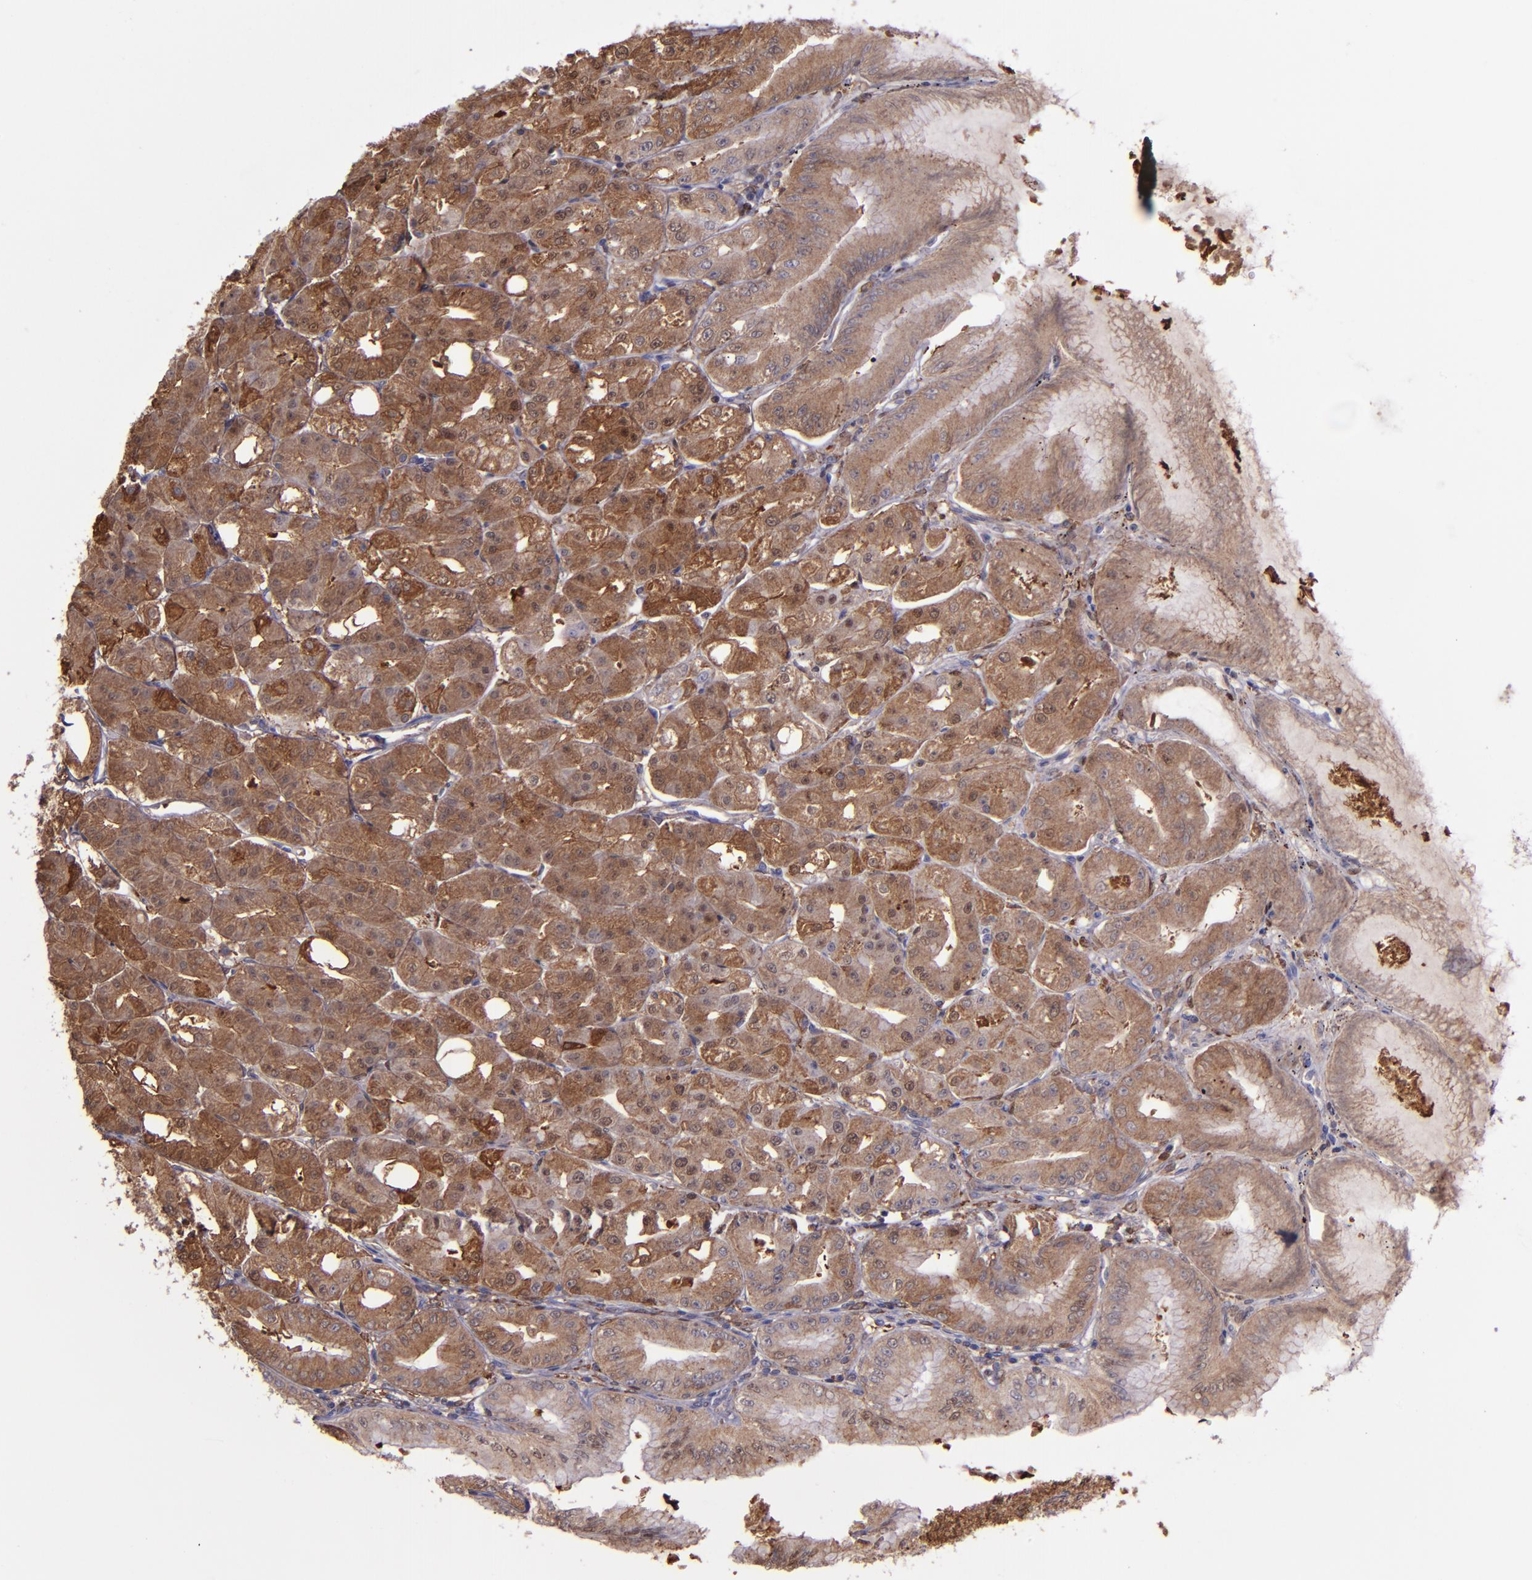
{"staining": {"intensity": "moderate", "quantity": ">75%", "location": "cytoplasmic/membranous"}, "tissue": "stomach", "cell_type": "Glandular cells", "image_type": "normal", "snomed": [{"axis": "morphology", "description": "Normal tissue, NOS"}, {"axis": "topography", "description": "Stomach, lower"}], "caption": "Unremarkable stomach was stained to show a protein in brown. There is medium levels of moderate cytoplasmic/membranous positivity in approximately >75% of glandular cells. The staining was performed using DAB to visualize the protein expression in brown, while the nuclei were stained in blue with hematoxylin (Magnification: 20x).", "gene": "WASH6P", "patient": {"sex": "male", "age": 71}}